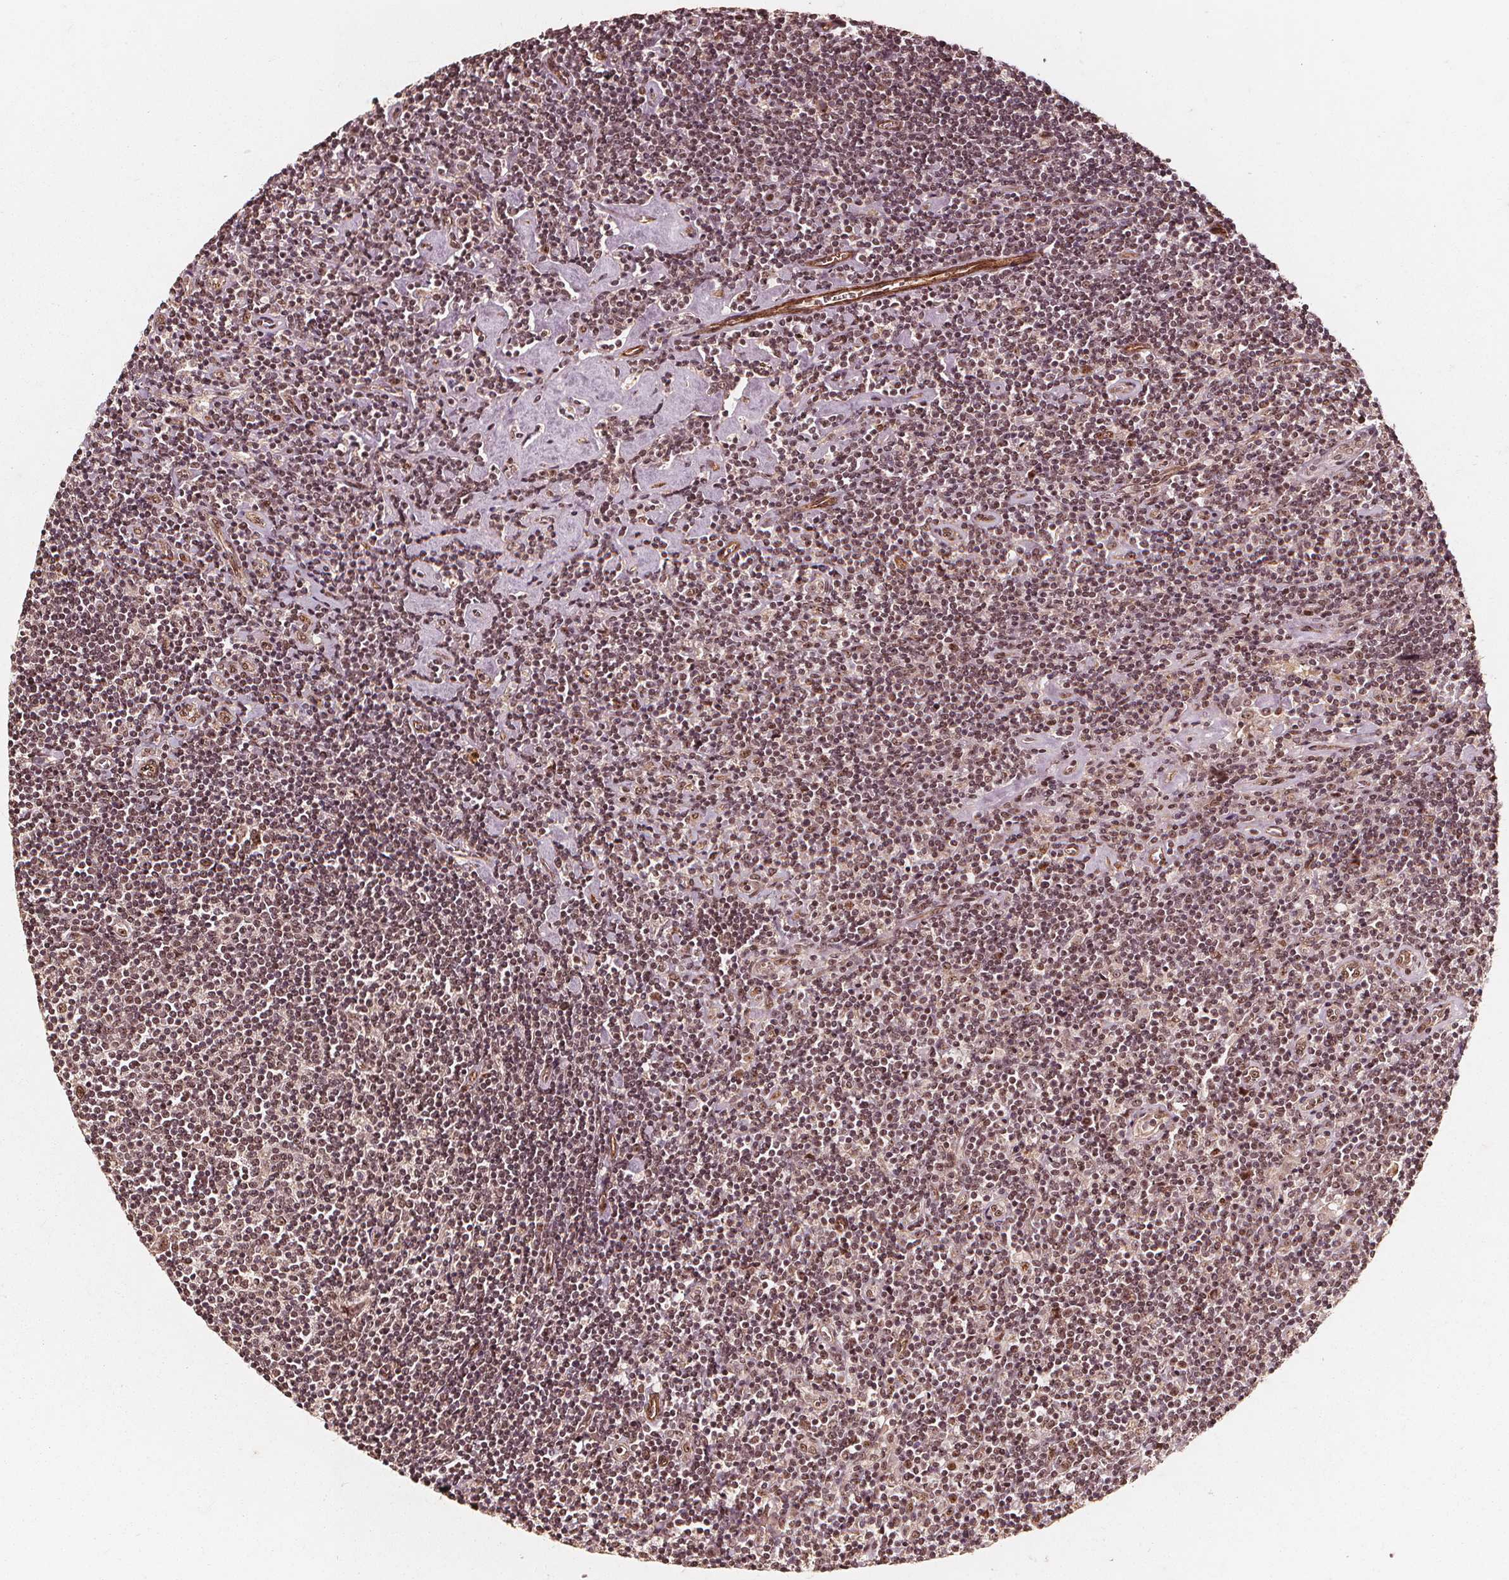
{"staining": {"intensity": "moderate", "quantity": ">75%", "location": "nuclear"}, "tissue": "lymphoma", "cell_type": "Tumor cells", "image_type": "cancer", "snomed": [{"axis": "morphology", "description": "Hodgkin's disease, NOS"}, {"axis": "topography", "description": "Lymph node"}], "caption": "Moderate nuclear staining is appreciated in about >75% of tumor cells in lymphoma.", "gene": "EXOSC9", "patient": {"sex": "male", "age": 40}}